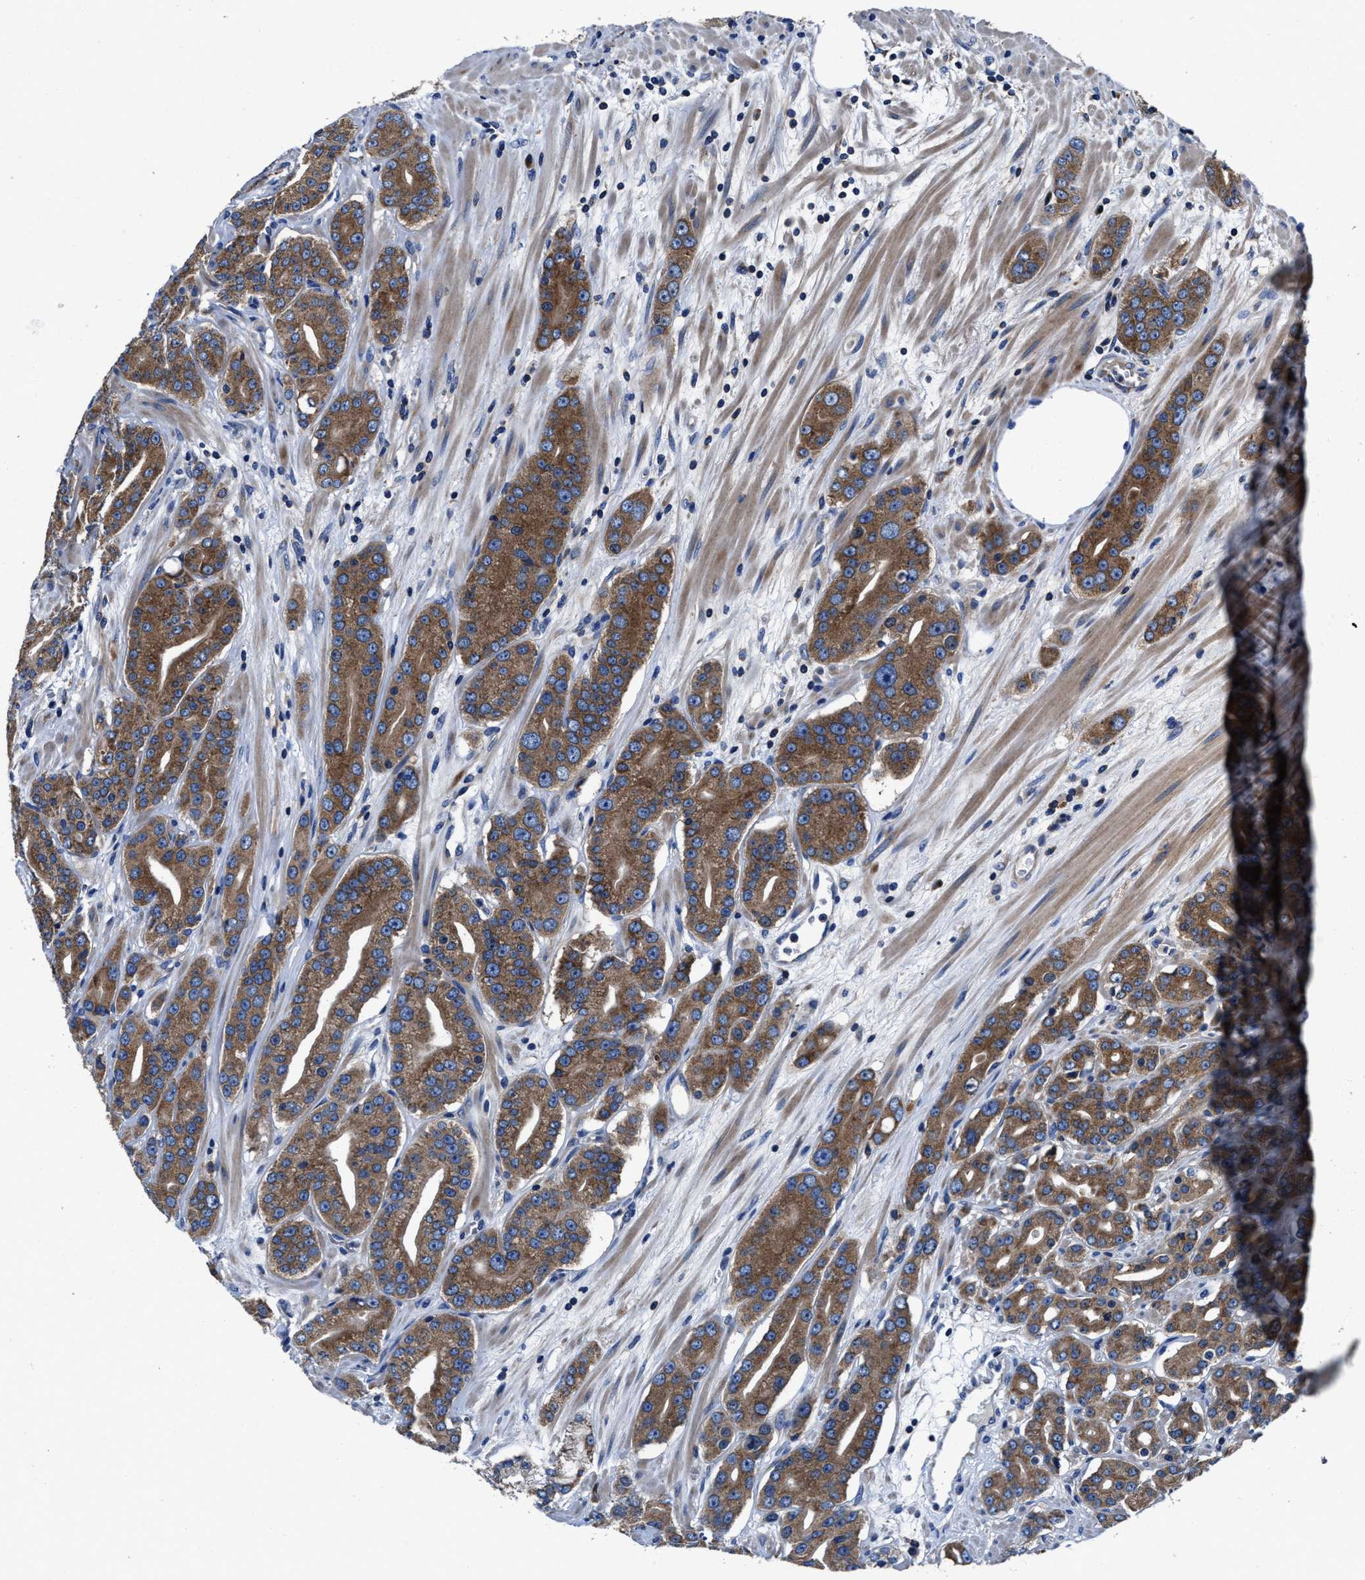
{"staining": {"intensity": "strong", "quantity": ">75%", "location": "cytoplasmic/membranous"}, "tissue": "prostate cancer", "cell_type": "Tumor cells", "image_type": "cancer", "snomed": [{"axis": "morphology", "description": "Adenocarcinoma, High grade"}, {"axis": "topography", "description": "Prostate"}], "caption": "This photomicrograph shows immunohistochemistry (IHC) staining of human prostate cancer (high-grade adenocarcinoma), with high strong cytoplasmic/membranous staining in approximately >75% of tumor cells.", "gene": "PHLPP1", "patient": {"sex": "male", "age": 71}}